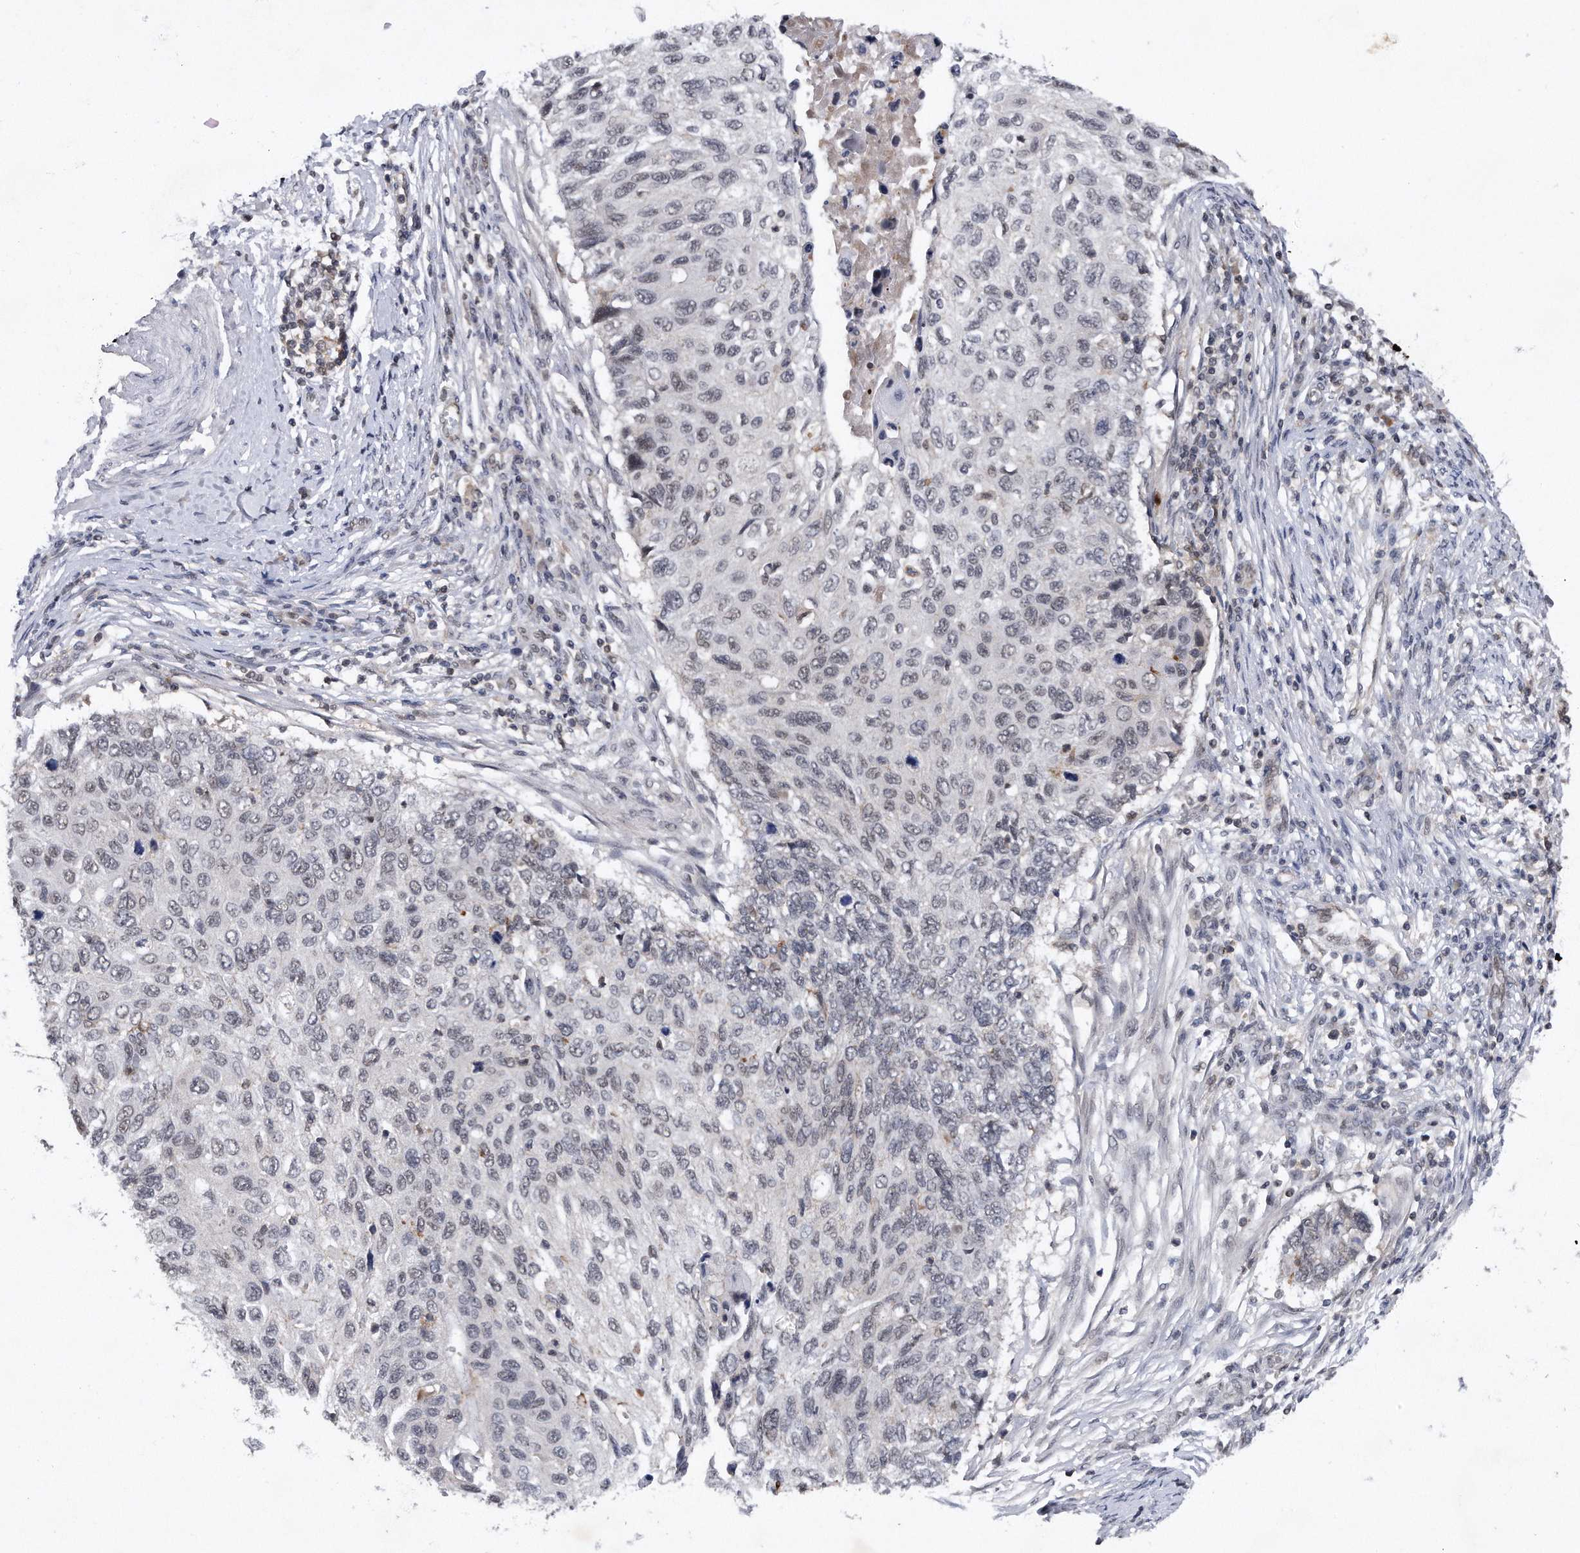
{"staining": {"intensity": "weak", "quantity": "<25%", "location": "nuclear"}, "tissue": "cervical cancer", "cell_type": "Tumor cells", "image_type": "cancer", "snomed": [{"axis": "morphology", "description": "Squamous cell carcinoma, NOS"}, {"axis": "topography", "description": "Cervix"}], "caption": "A high-resolution photomicrograph shows immunohistochemistry (IHC) staining of cervical cancer (squamous cell carcinoma), which exhibits no significant positivity in tumor cells.", "gene": "VIRMA", "patient": {"sex": "female", "age": 70}}